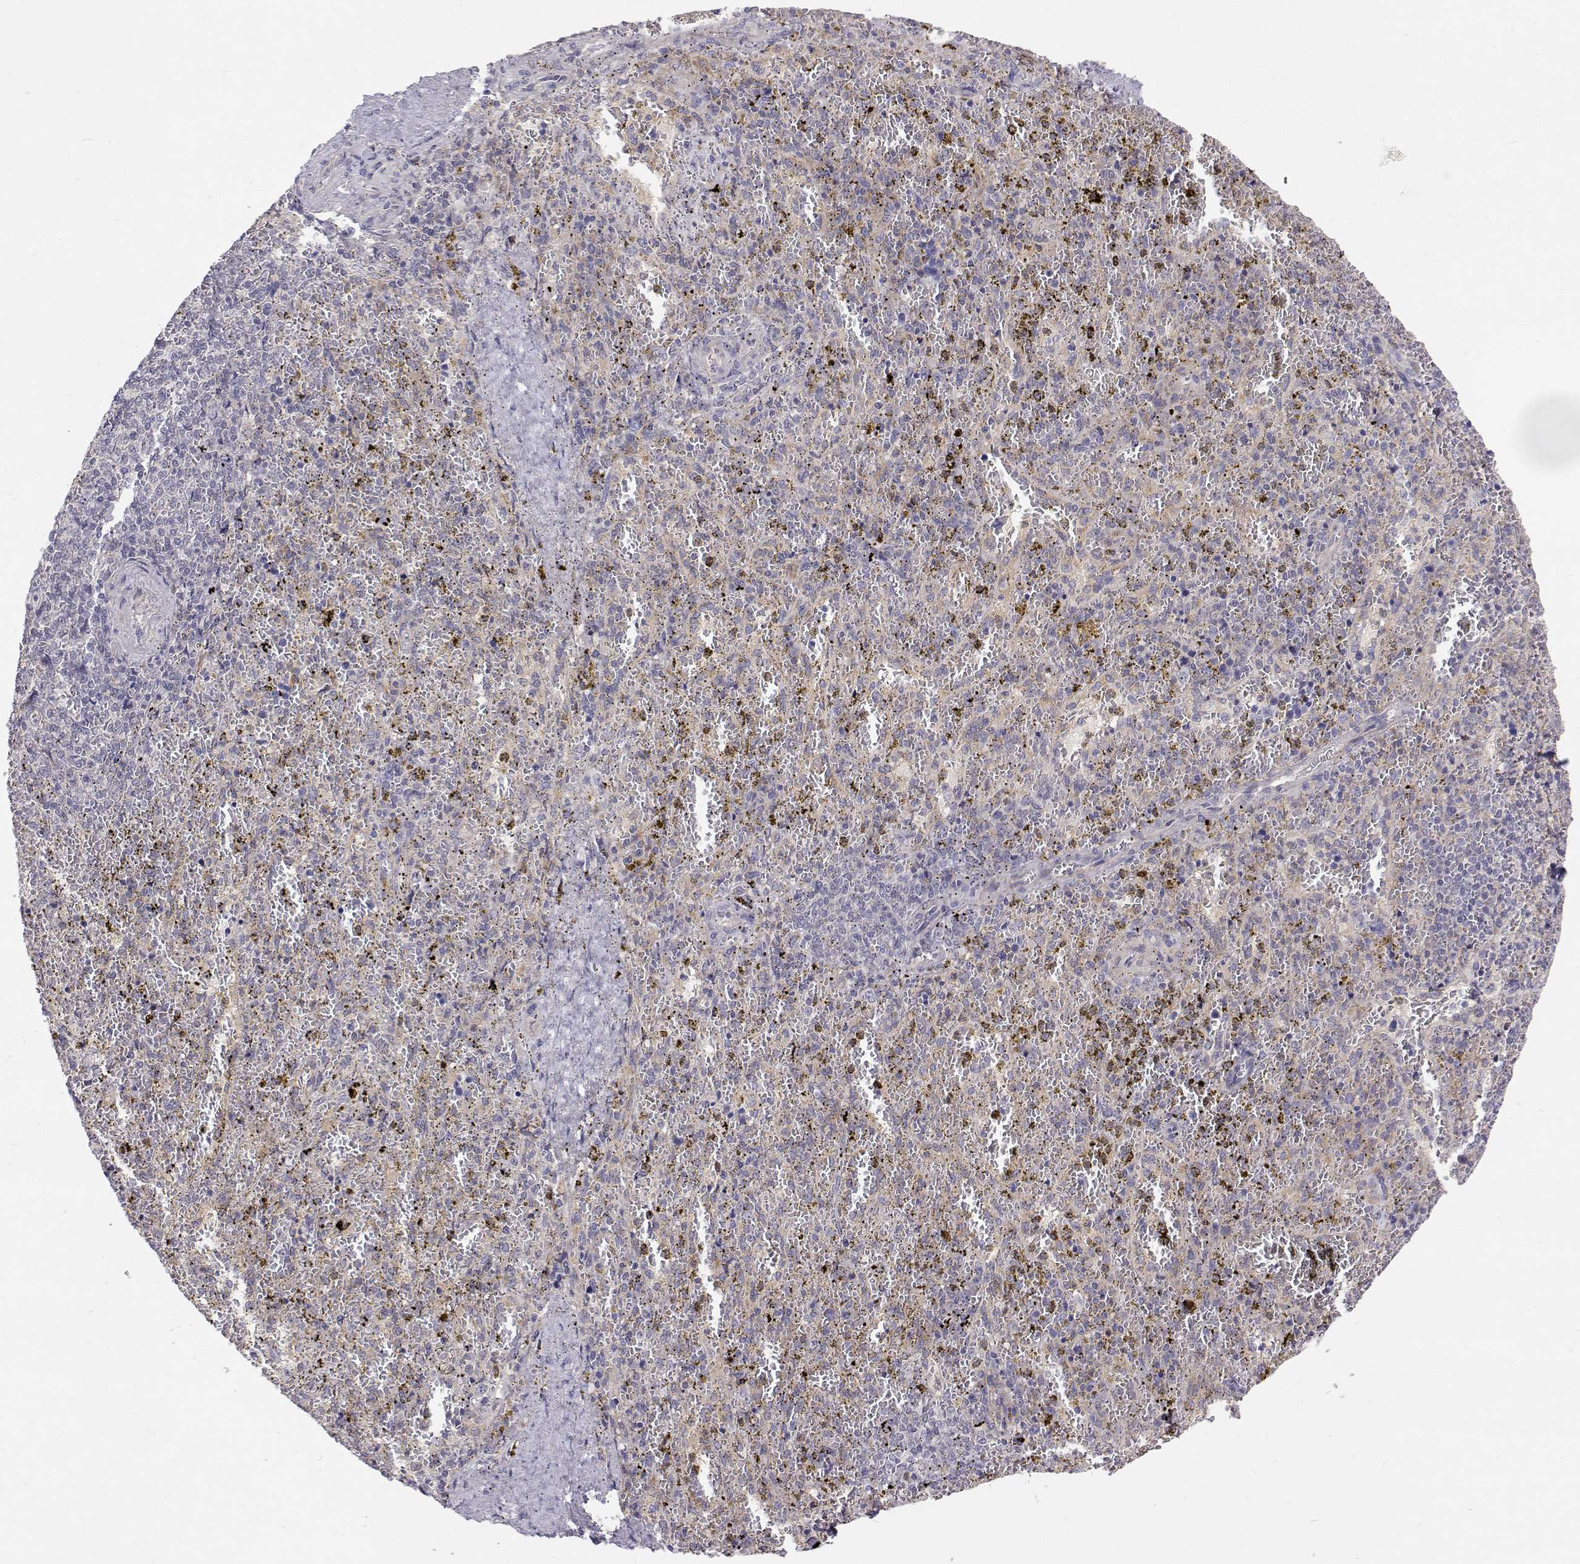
{"staining": {"intensity": "negative", "quantity": "none", "location": "none"}, "tissue": "spleen", "cell_type": "Cells in red pulp", "image_type": "normal", "snomed": [{"axis": "morphology", "description": "Normal tissue, NOS"}, {"axis": "topography", "description": "Spleen"}], "caption": "High magnification brightfield microscopy of unremarkable spleen stained with DAB (3,3'-diaminobenzidine) (brown) and counterstained with hematoxylin (blue): cells in red pulp show no significant staining. Brightfield microscopy of immunohistochemistry (IHC) stained with DAB (brown) and hematoxylin (blue), captured at high magnification.", "gene": "MYPN", "patient": {"sex": "female", "age": 50}}